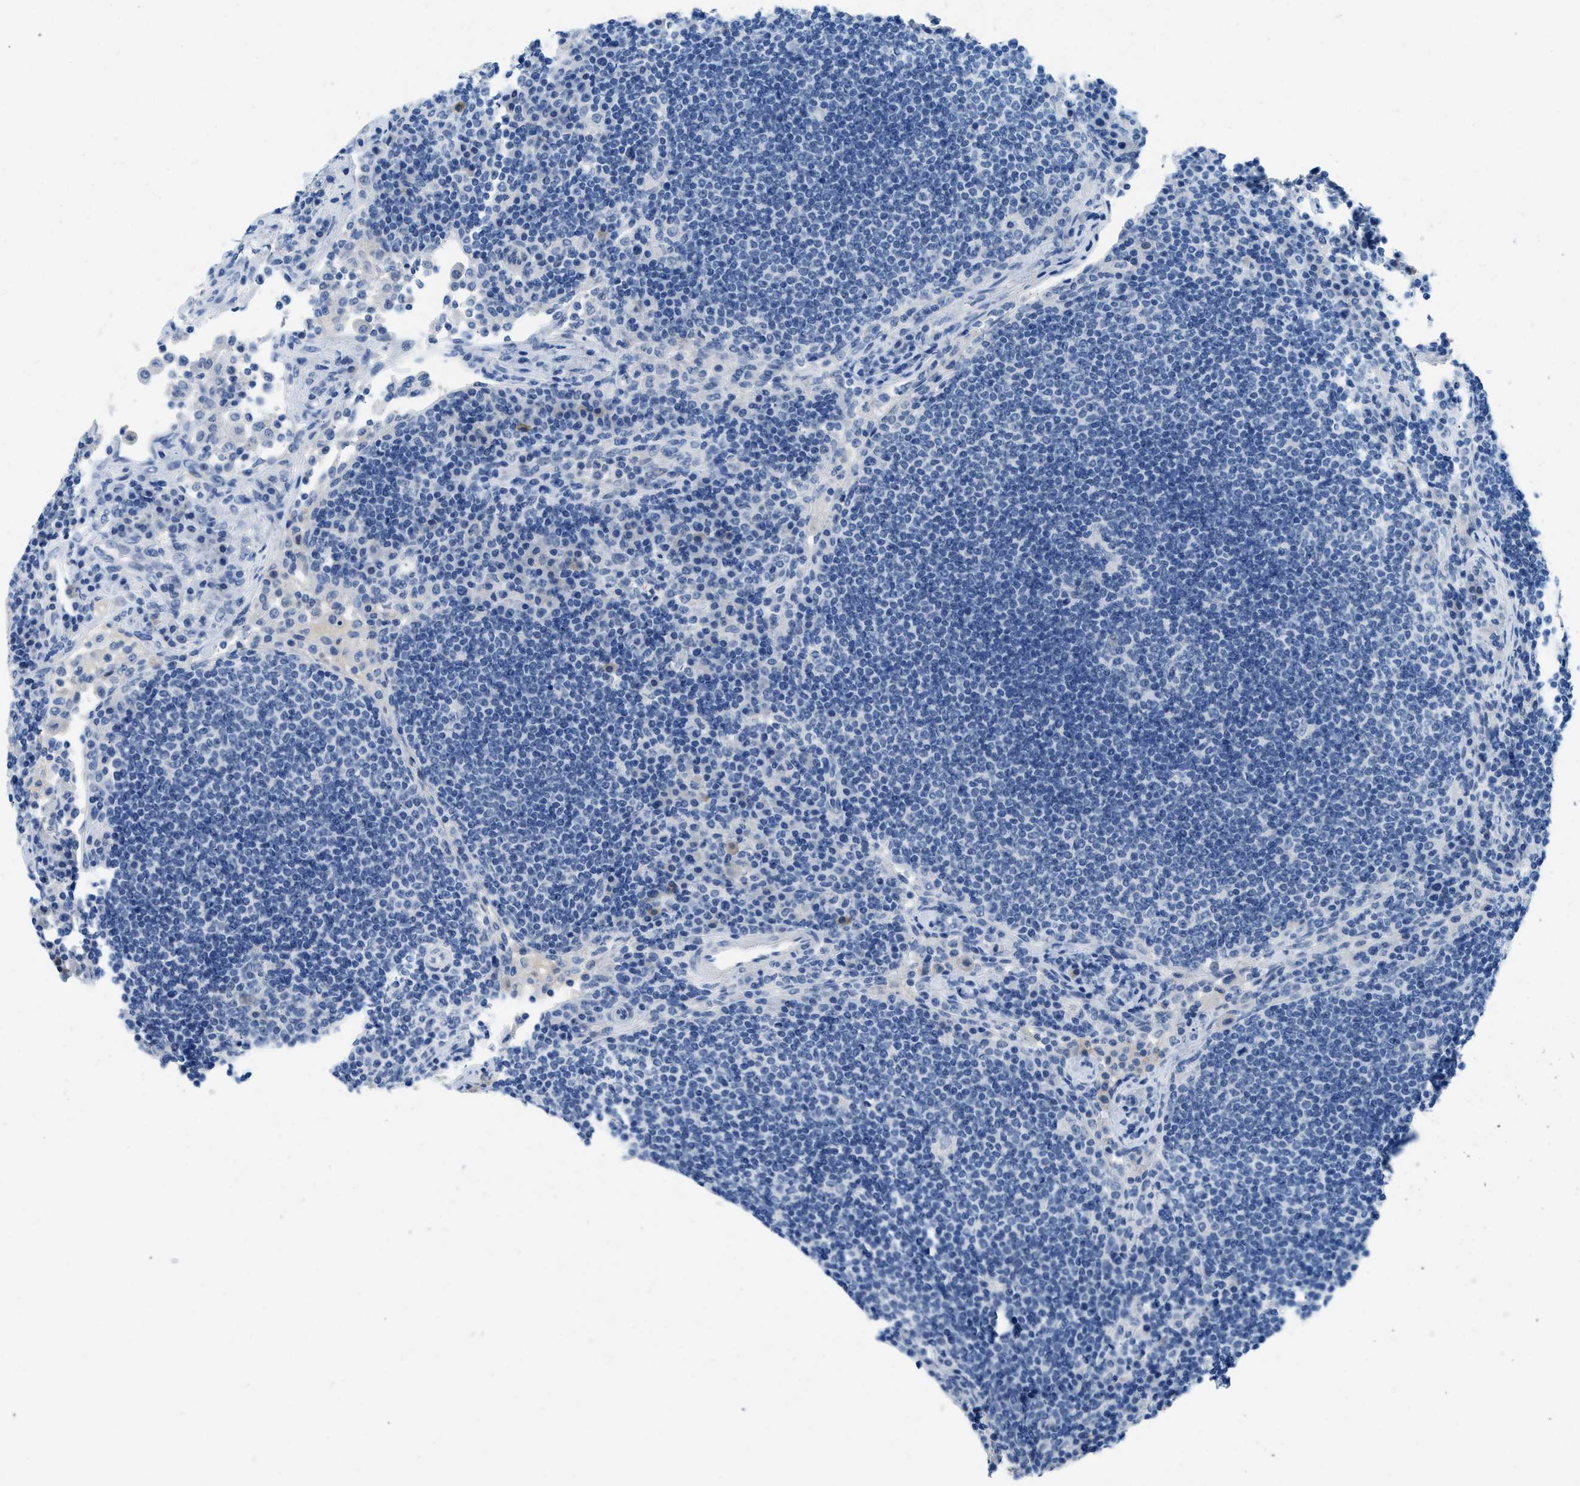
{"staining": {"intensity": "negative", "quantity": "none", "location": "none"}, "tissue": "lymph node", "cell_type": "Germinal center cells", "image_type": "normal", "snomed": [{"axis": "morphology", "description": "Normal tissue, NOS"}, {"axis": "topography", "description": "Lymph node"}], "caption": "This histopathology image is of unremarkable lymph node stained with immunohistochemistry (IHC) to label a protein in brown with the nuclei are counter-stained blue. There is no expression in germinal center cells. (Brightfield microscopy of DAB (3,3'-diaminobenzidine) IHC at high magnification).", "gene": "MBL2", "patient": {"sex": "female", "age": 53}}